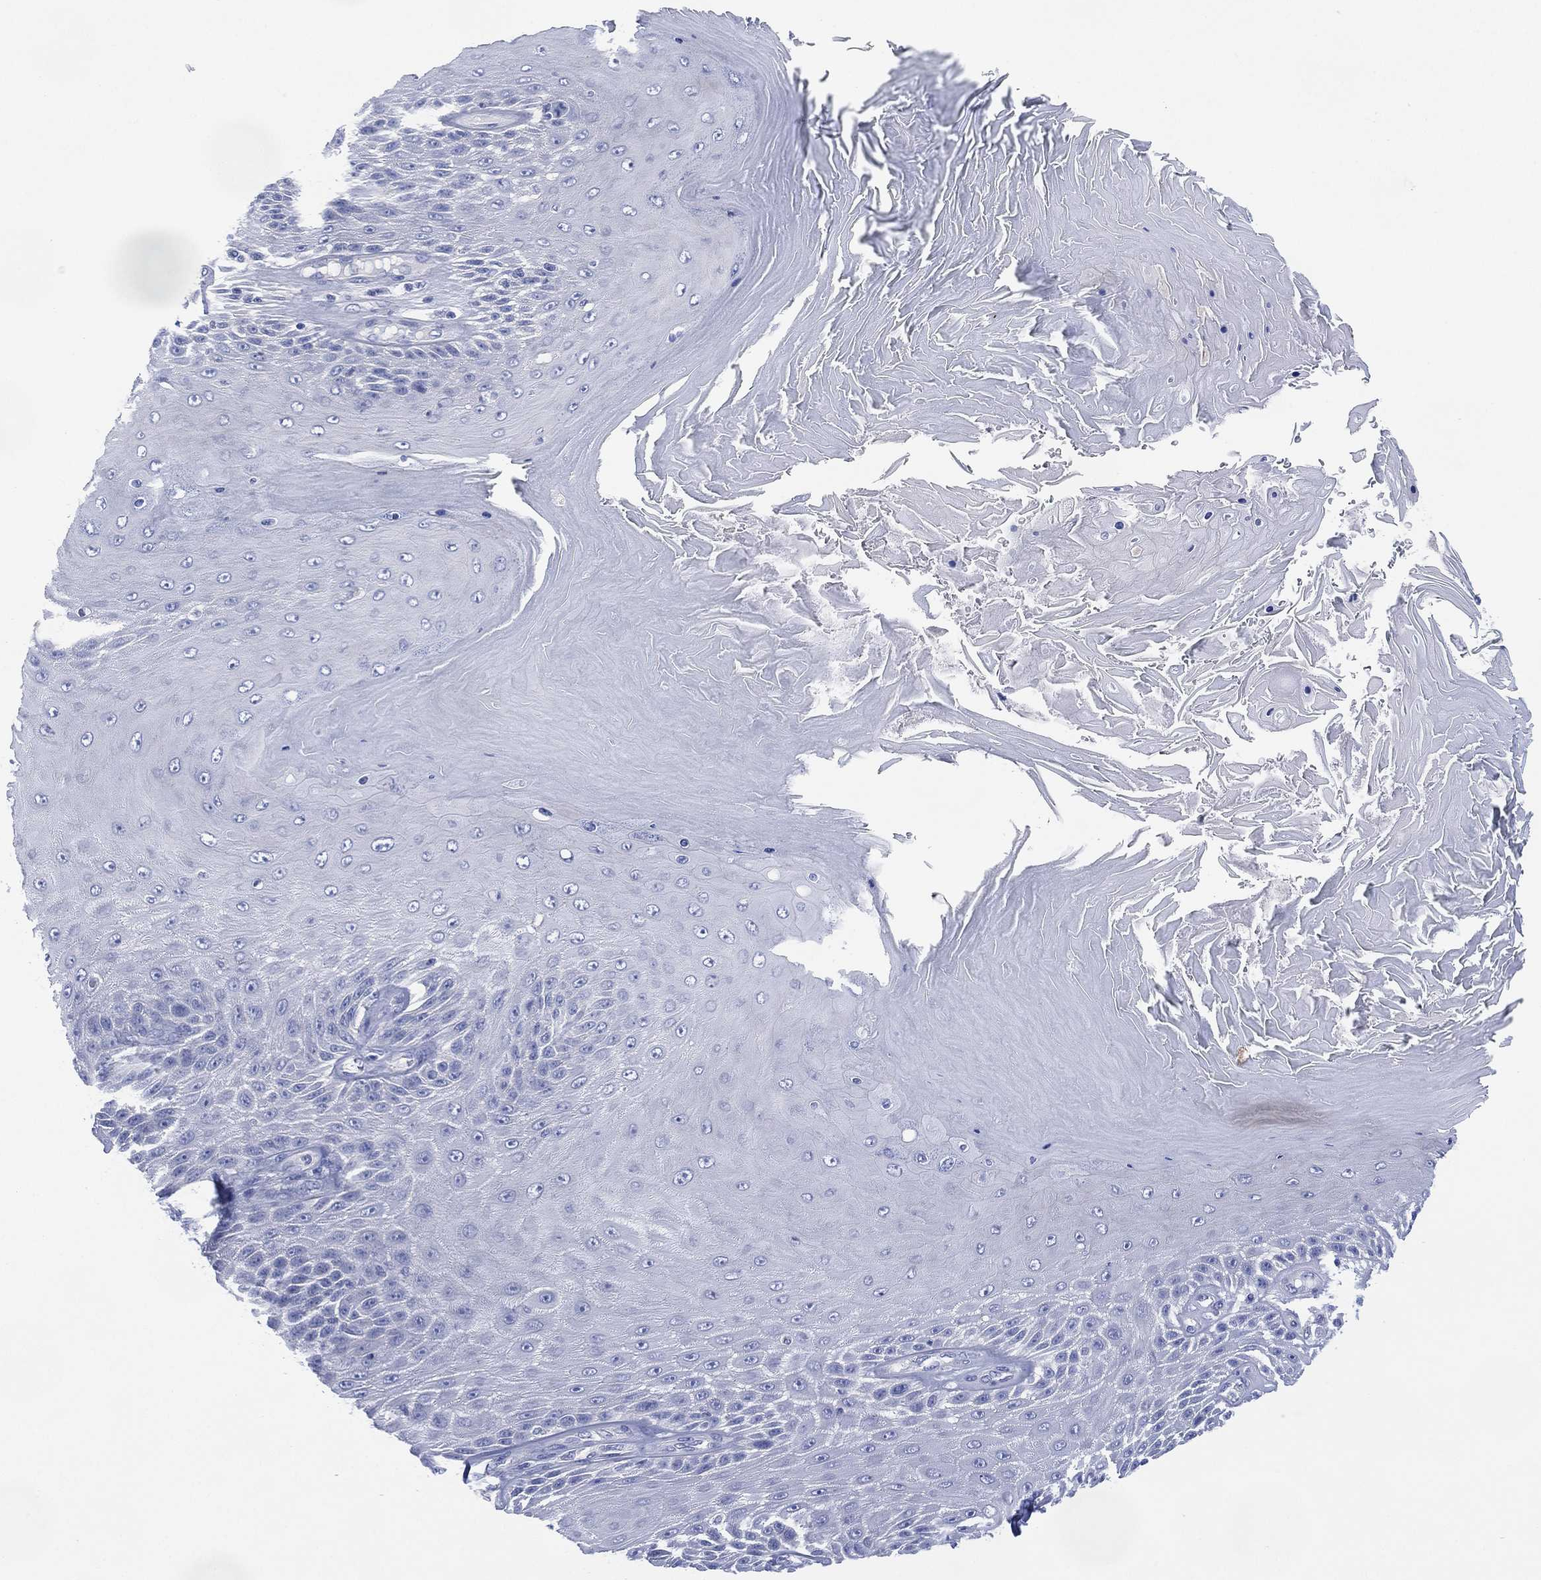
{"staining": {"intensity": "negative", "quantity": "none", "location": "none"}, "tissue": "skin cancer", "cell_type": "Tumor cells", "image_type": "cancer", "snomed": [{"axis": "morphology", "description": "Squamous cell carcinoma, NOS"}, {"axis": "topography", "description": "Skin"}], "caption": "A high-resolution image shows IHC staining of skin cancer, which exhibits no significant staining in tumor cells.", "gene": "CHRNA3", "patient": {"sex": "male", "age": 62}}